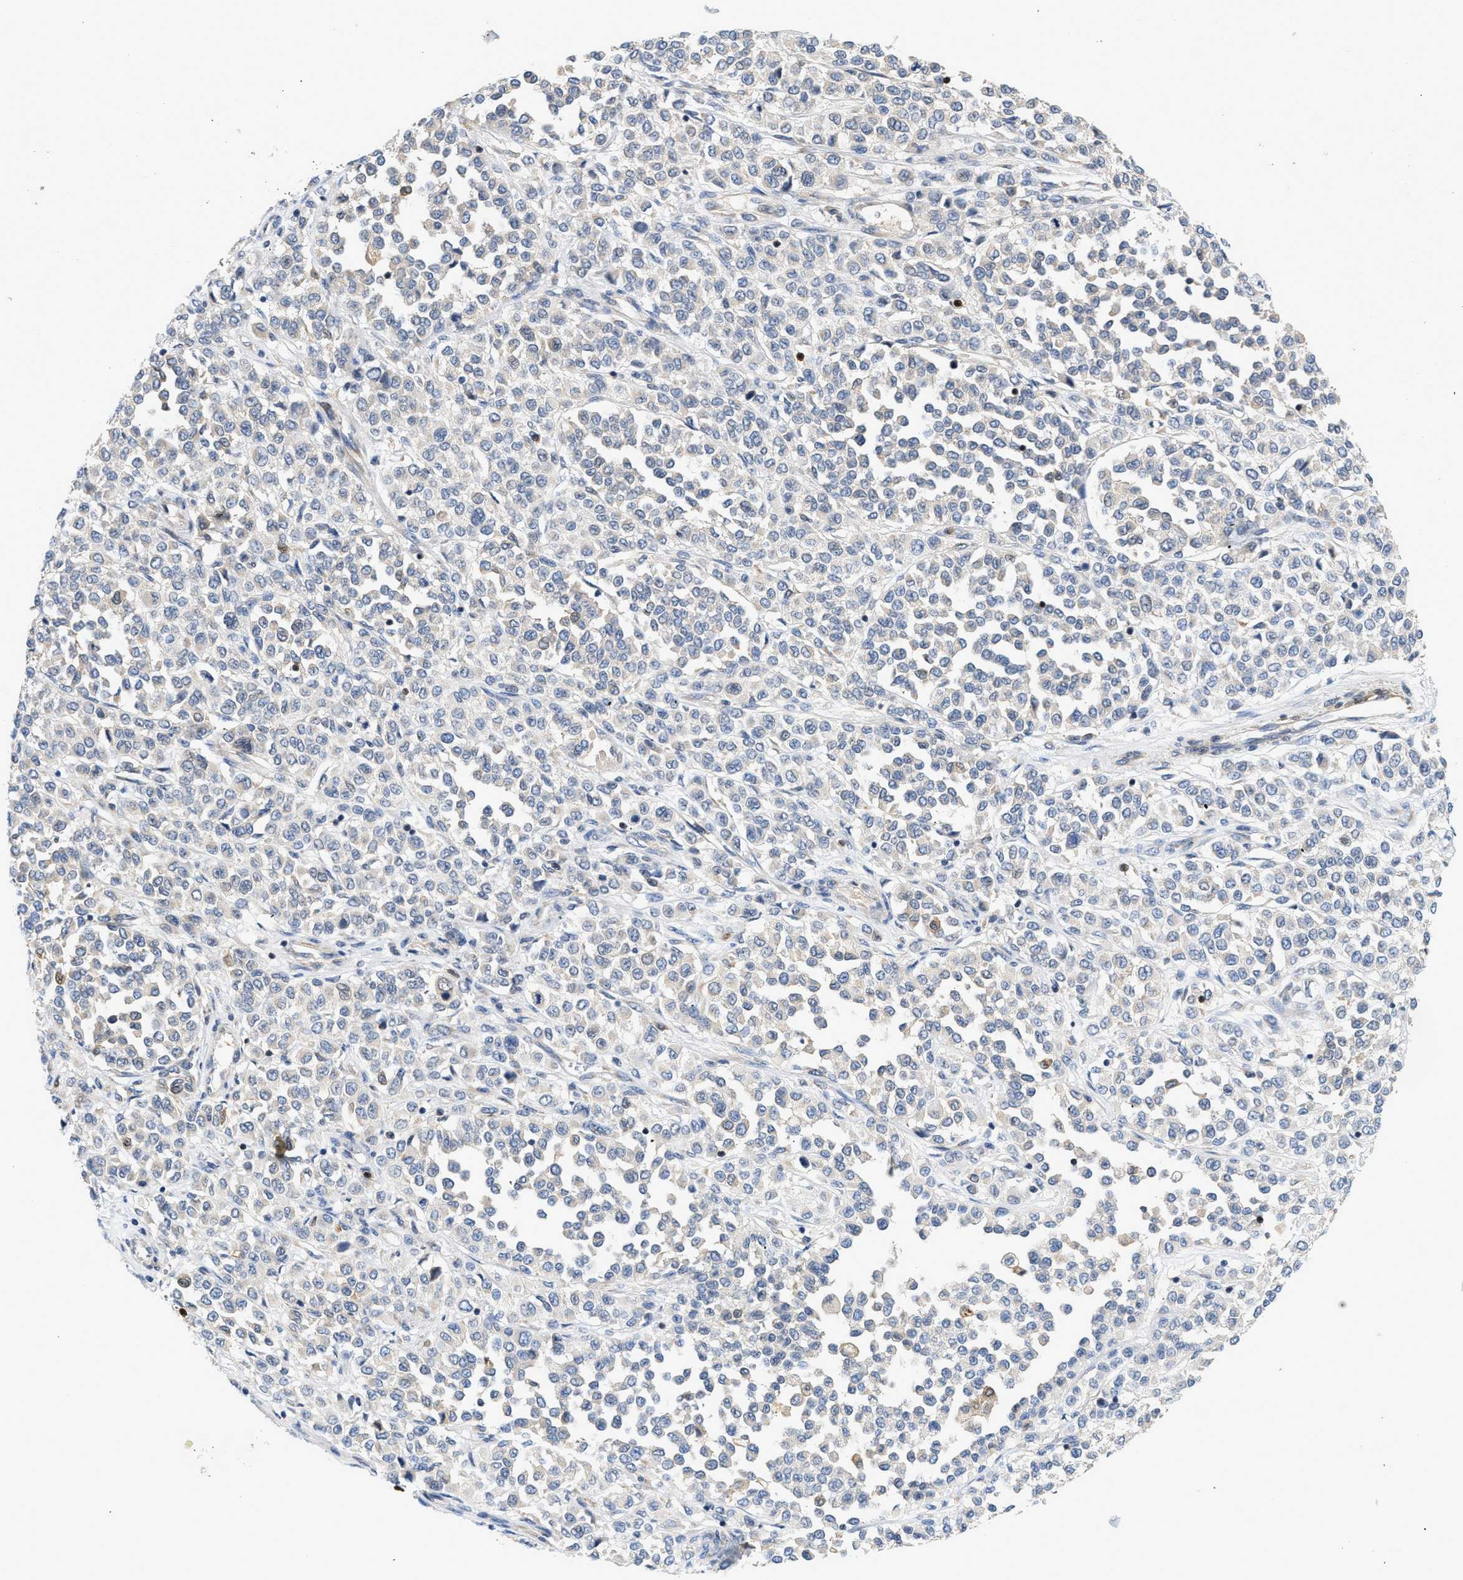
{"staining": {"intensity": "negative", "quantity": "none", "location": "none"}, "tissue": "melanoma", "cell_type": "Tumor cells", "image_type": "cancer", "snomed": [{"axis": "morphology", "description": "Malignant melanoma, Metastatic site"}, {"axis": "topography", "description": "Pancreas"}], "caption": "Tumor cells show no significant protein staining in malignant melanoma (metastatic site).", "gene": "SLIT2", "patient": {"sex": "female", "age": 30}}